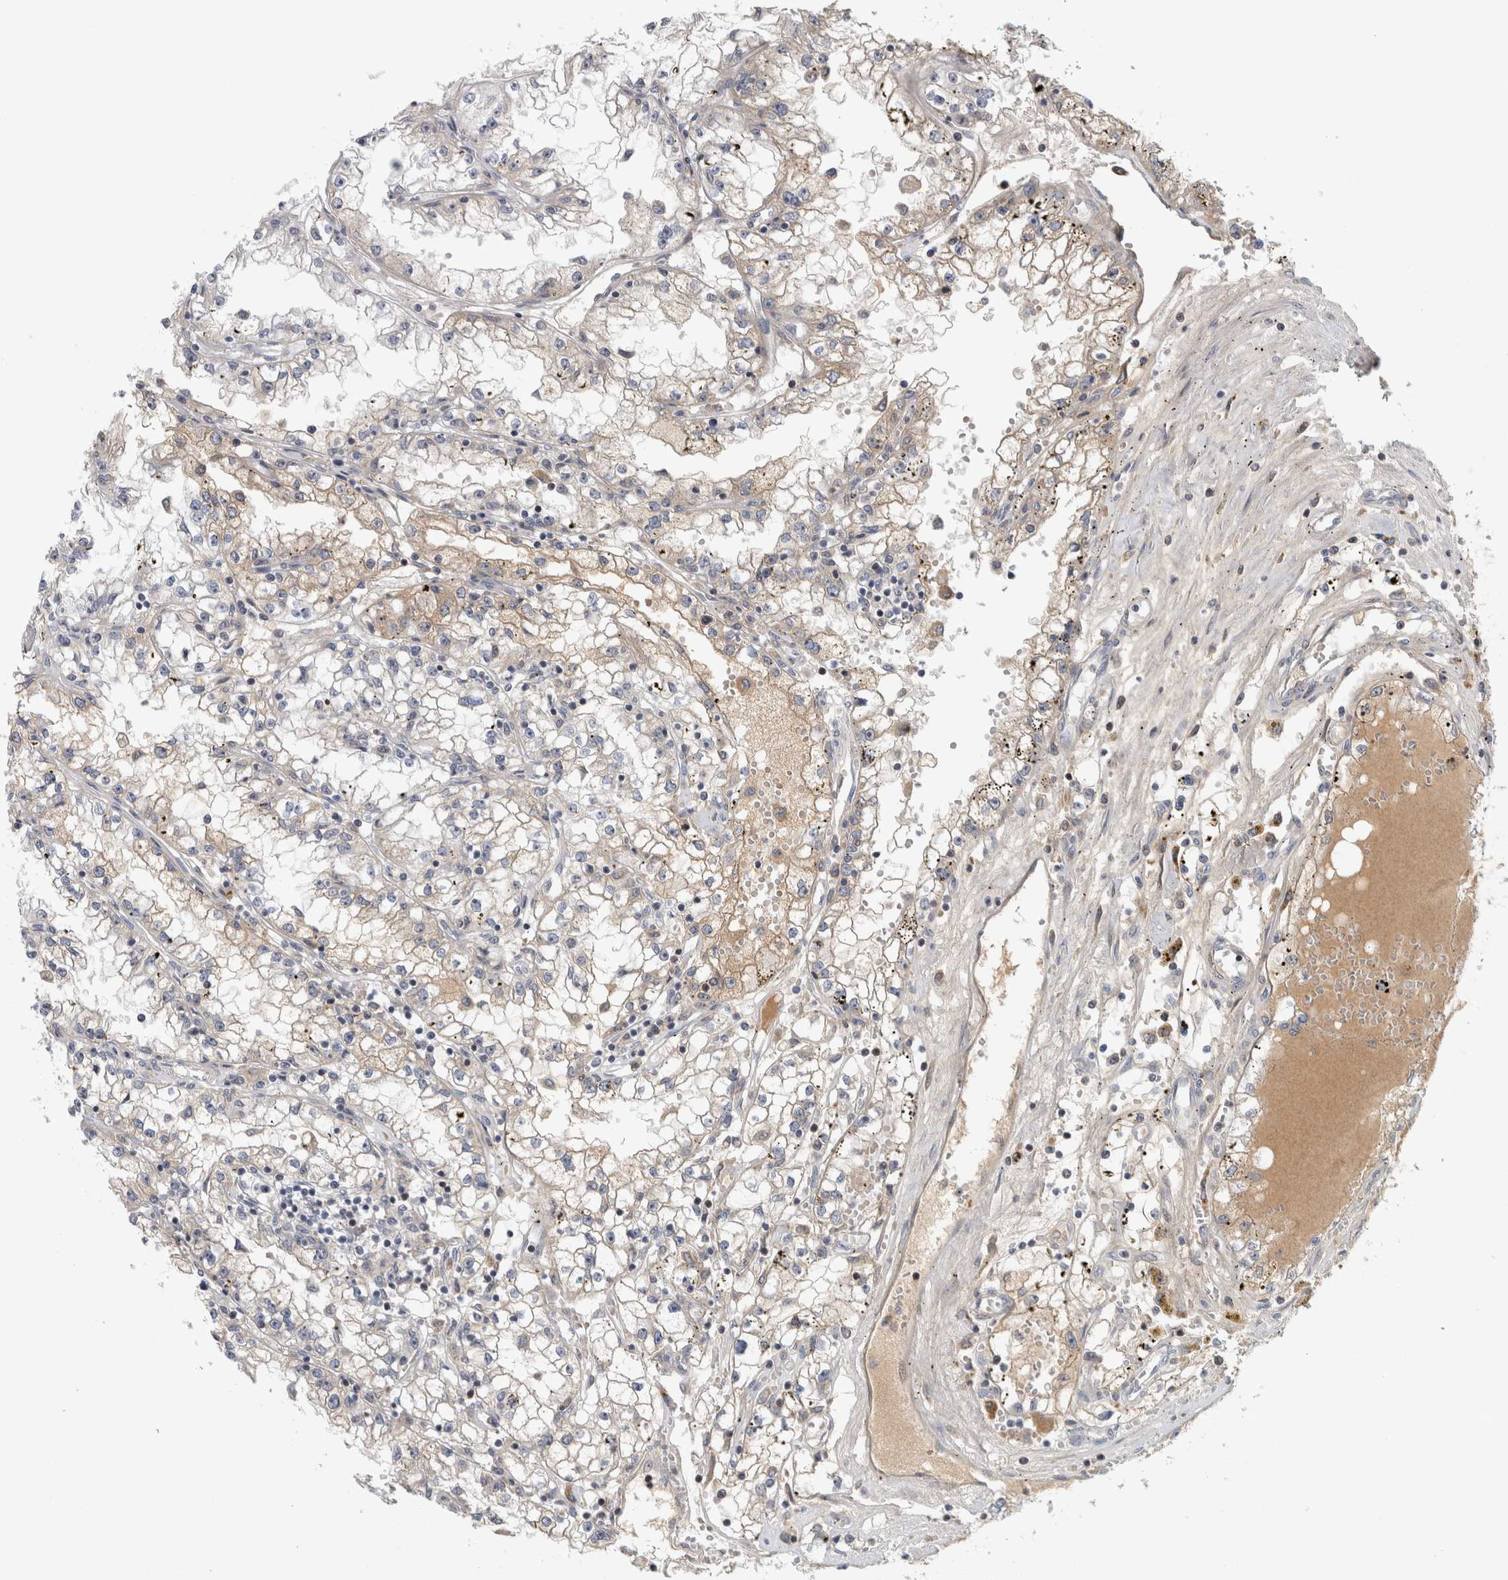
{"staining": {"intensity": "negative", "quantity": "none", "location": "none"}, "tissue": "renal cancer", "cell_type": "Tumor cells", "image_type": "cancer", "snomed": [{"axis": "morphology", "description": "Adenocarcinoma, NOS"}, {"axis": "topography", "description": "Kidney"}], "caption": "Immunohistochemistry (IHC) image of neoplastic tissue: adenocarcinoma (renal) stained with DAB shows no significant protein expression in tumor cells.", "gene": "RBM48", "patient": {"sex": "male", "age": 56}}